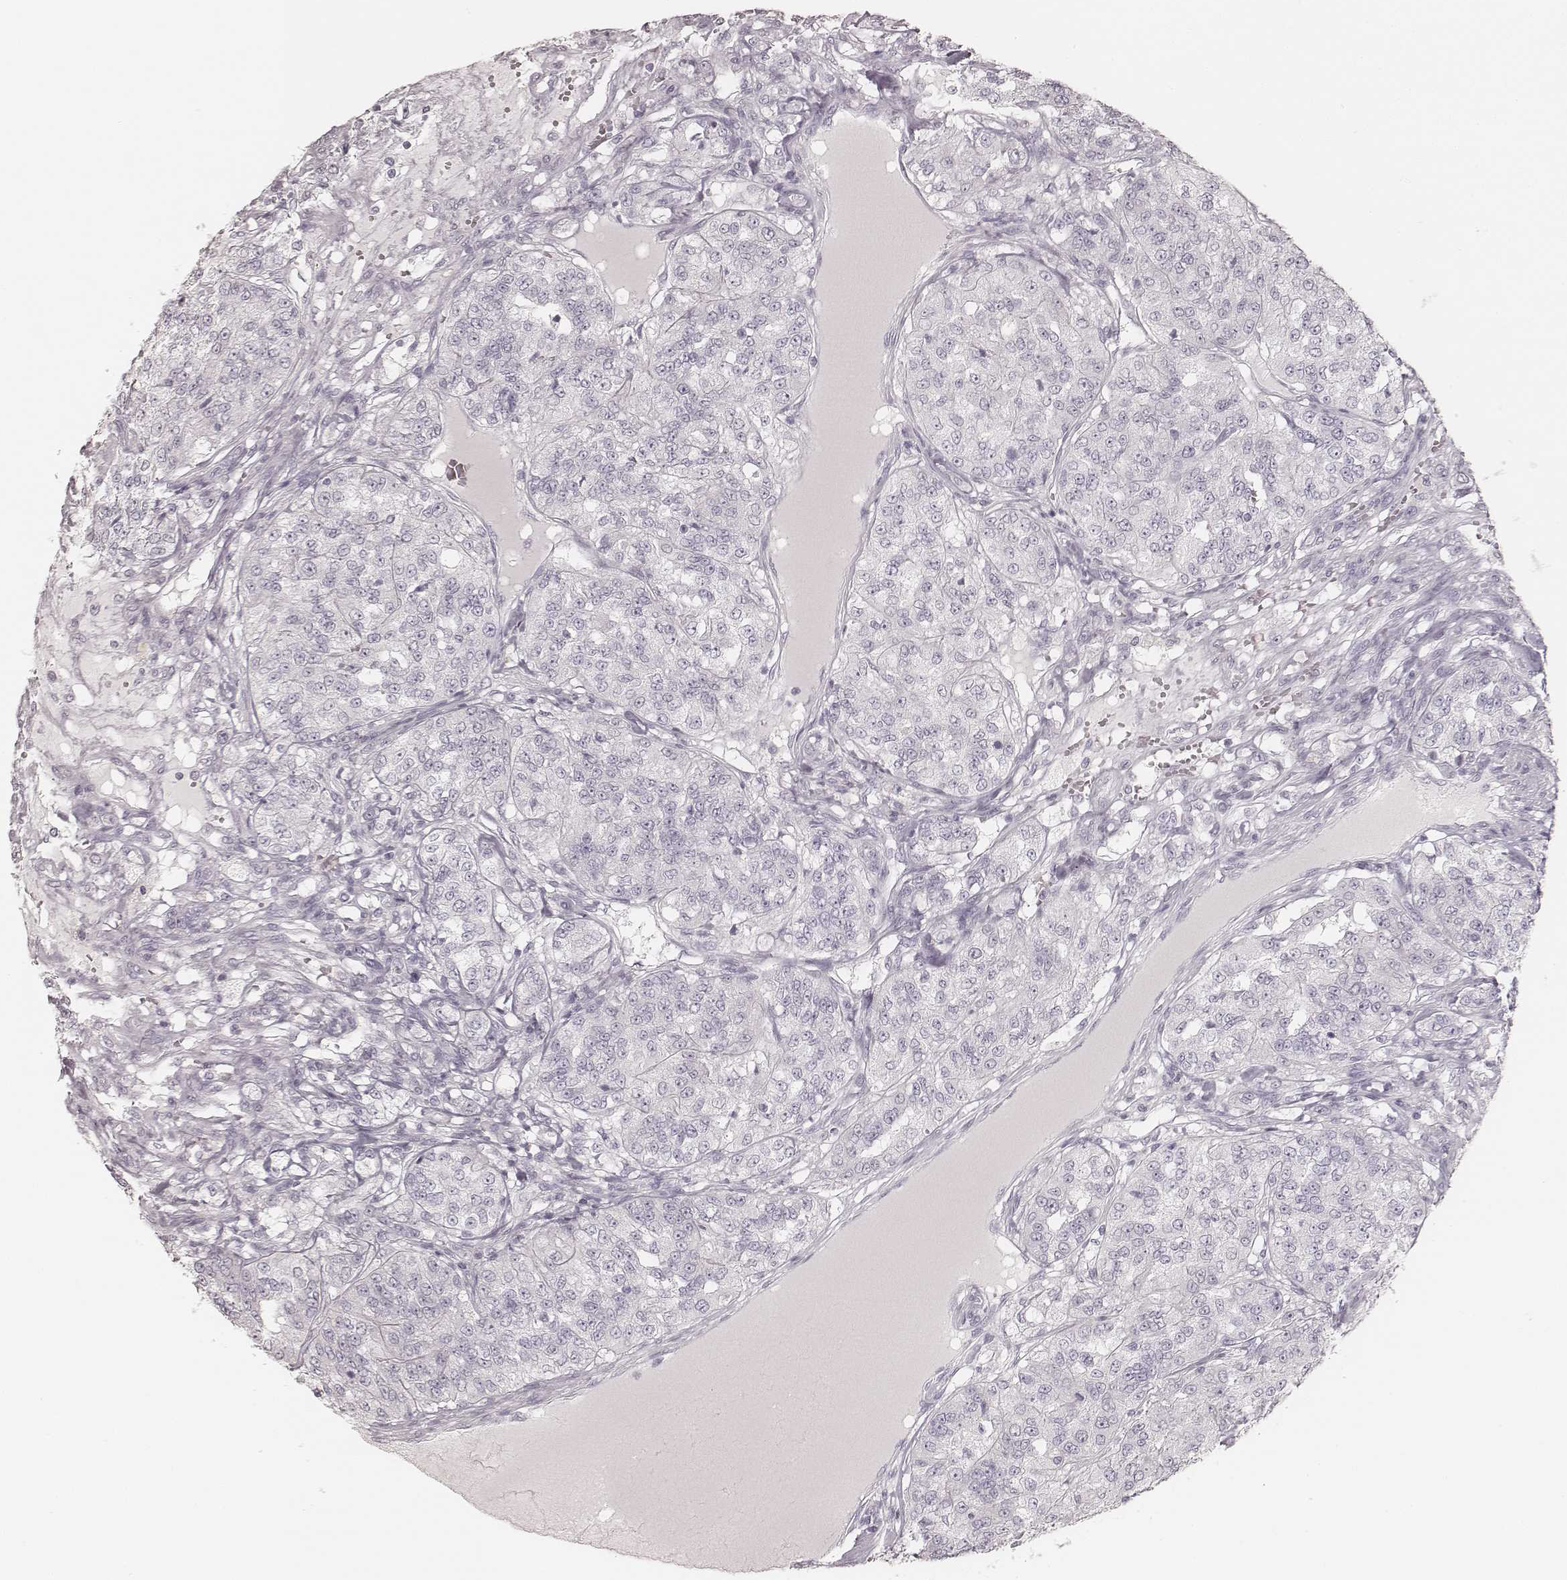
{"staining": {"intensity": "negative", "quantity": "none", "location": "none"}, "tissue": "renal cancer", "cell_type": "Tumor cells", "image_type": "cancer", "snomed": [{"axis": "morphology", "description": "Adenocarcinoma, NOS"}, {"axis": "topography", "description": "Kidney"}], "caption": "Tumor cells show no significant protein expression in adenocarcinoma (renal). (Brightfield microscopy of DAB immunohistochemistry (IHC) at high magnification).", "gene": "KRT72", "patient": {"sex": "female", "age": 63}}